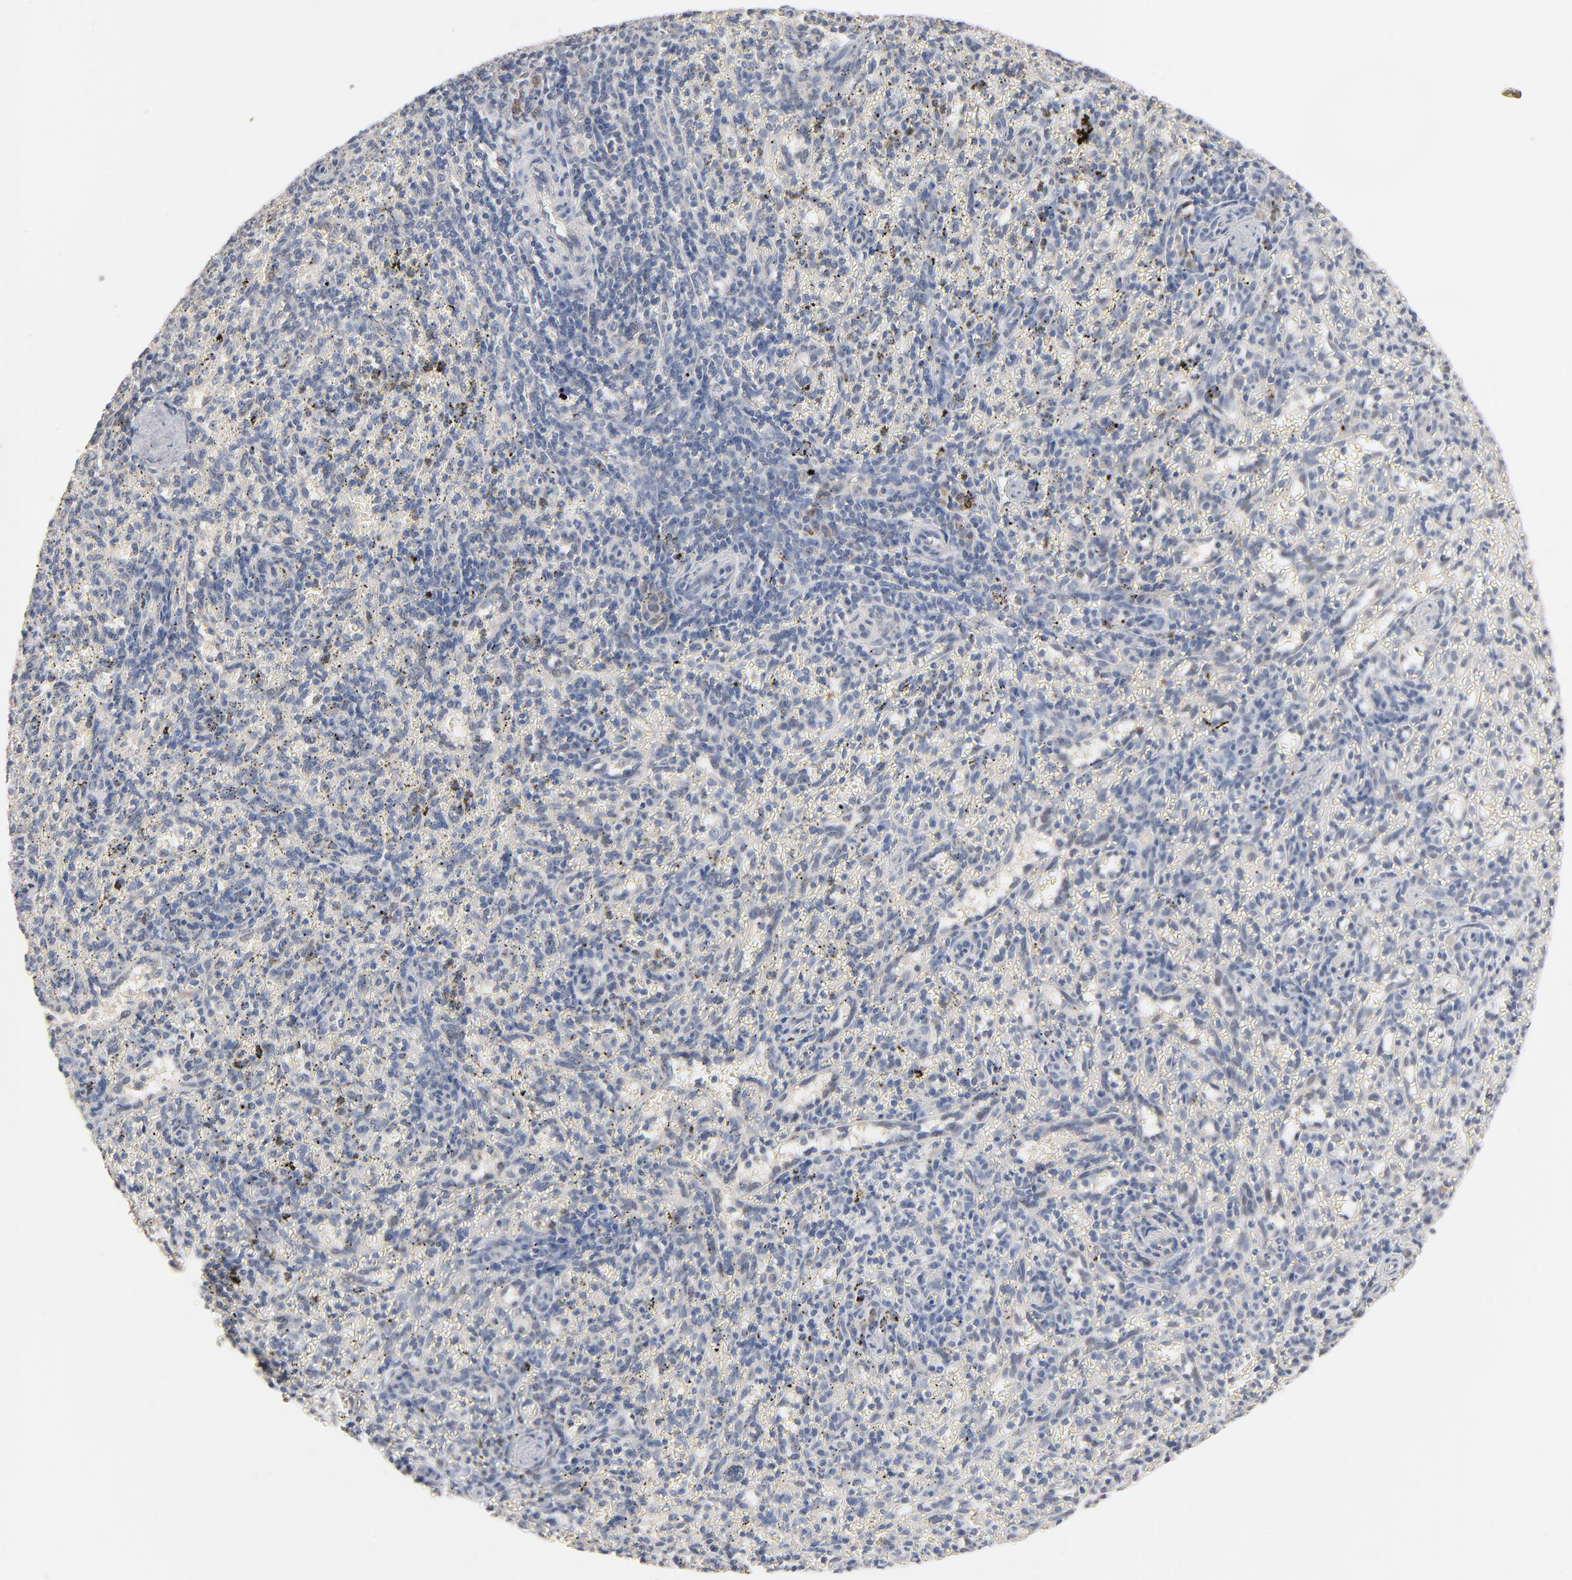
{"staining": {"intensity": "negative", "quantity": "none", "location": "none"}, "tissue": "spleen", "cell_type": "Cells in red pulp", "image_type": "normal", "snomed": [{"axis": "morphology", "description": "Normal tissue, NOS"}, {"axis": "topography", "description": "Spleen"}], "caption": "Micrograph shows no significant protein expression in cells in red pulp of normal spleen. (Stains: DAB (3,3'-diaminobenzidine) IHC with hematoxylin counter stain, Microscopy: brightfield microscopy at high magnification).", "gene": "EPCAM", "patient": {"sex": "female", "age": 10}}